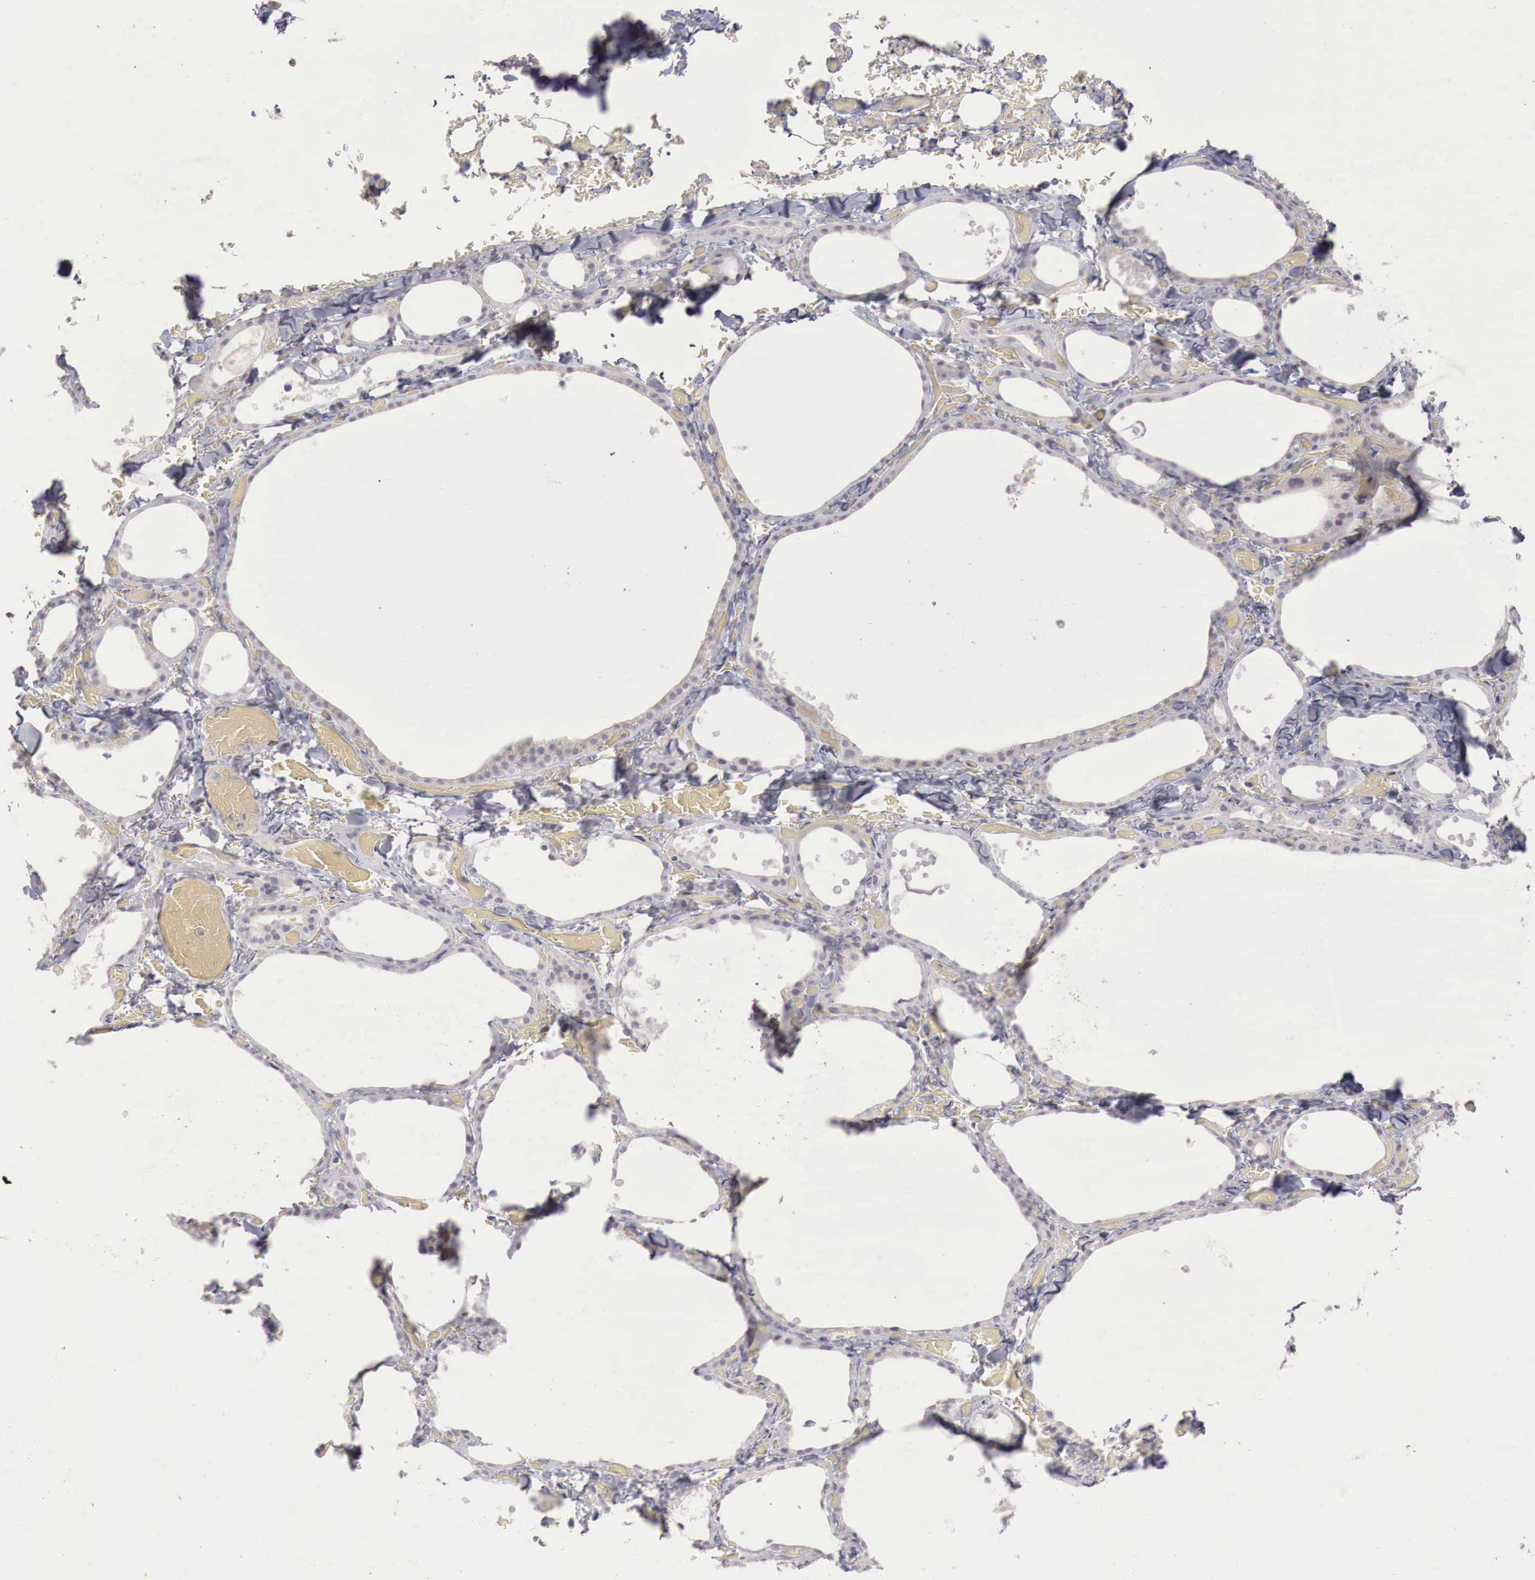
{"staining": {"intensity": "negative", "quantity": "none", "location": "none"}, "tissue": "thyroid gland", "cell_type": "Glandular cells", "image_type": "normal", "snomed": [{"axis": "morphology", "description": "Normal tissue, NOS"}, {"axis": "topography", "description": "Thyroid gland"}], "caption": "IHC of unremarkable thyroid gland reveals no positivity in glandular cells. (DAB immunohistochemistry, high magnification).", "gene": "GATA1", "patient": {"sex": "male", "age": 34}}